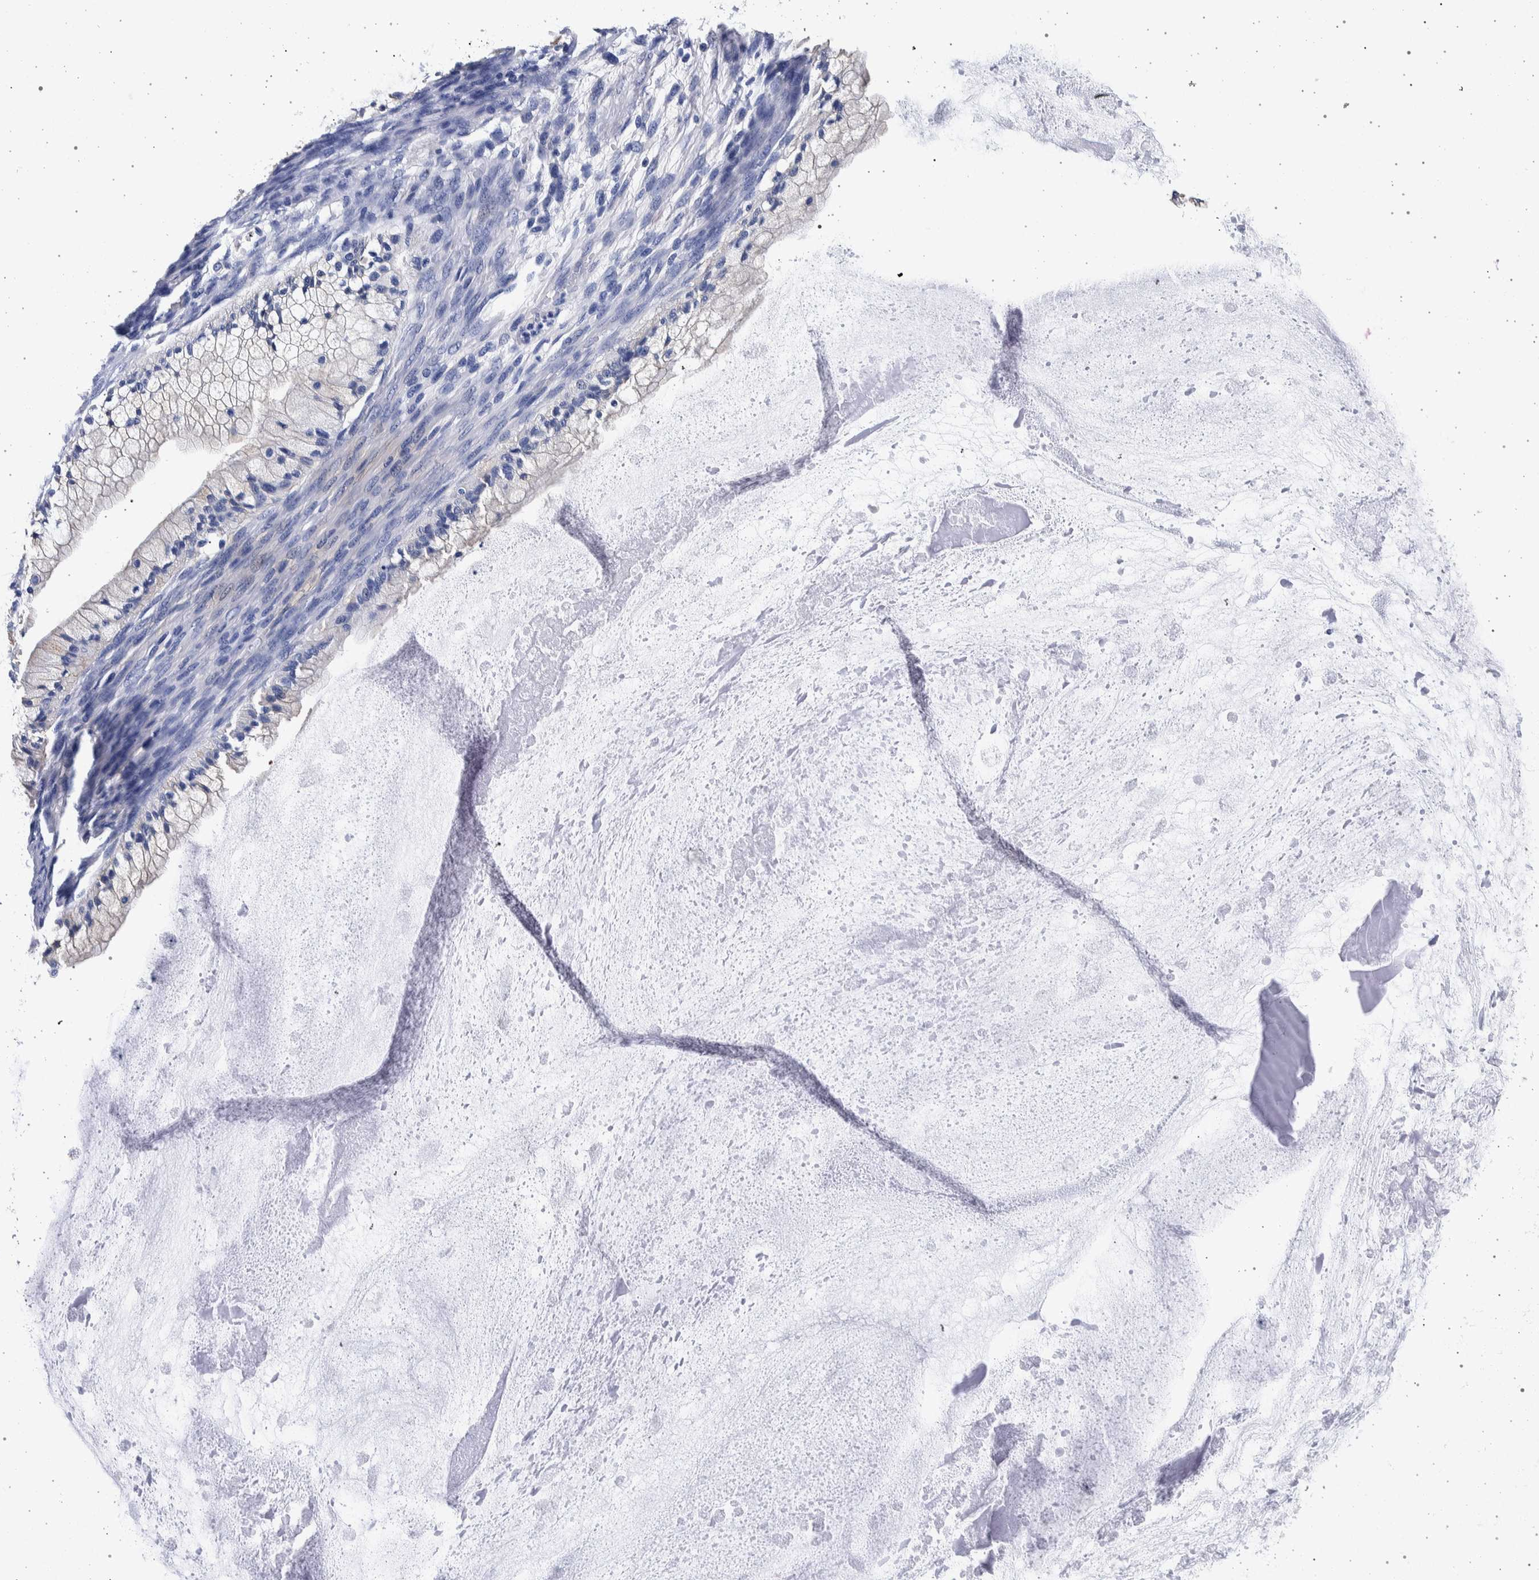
{"staining": {"intensity": "negative", "quantity": "none", "location": "none"}, "tissue": "ovarian cancer", "cell_type": "Tumor cells", "image_type": "cancer", "snomed": [{"axis": "morphology", "description": "Cystadenocarcinoma, mucinous, NOS"}, {"axis": "topography", "description": "Ovary"}], "caption": "IHC of human ovarian cancer (mucinous cystadenocarcinoma) reveals no expression in tumor cells. (DAB (3,3'-diaminobenzidine) immunohistochemistry visualized using brightfield microscopy, high magnification).", "gene": "NIBAN2", "patient": {"sex": "female", "age": 57}}